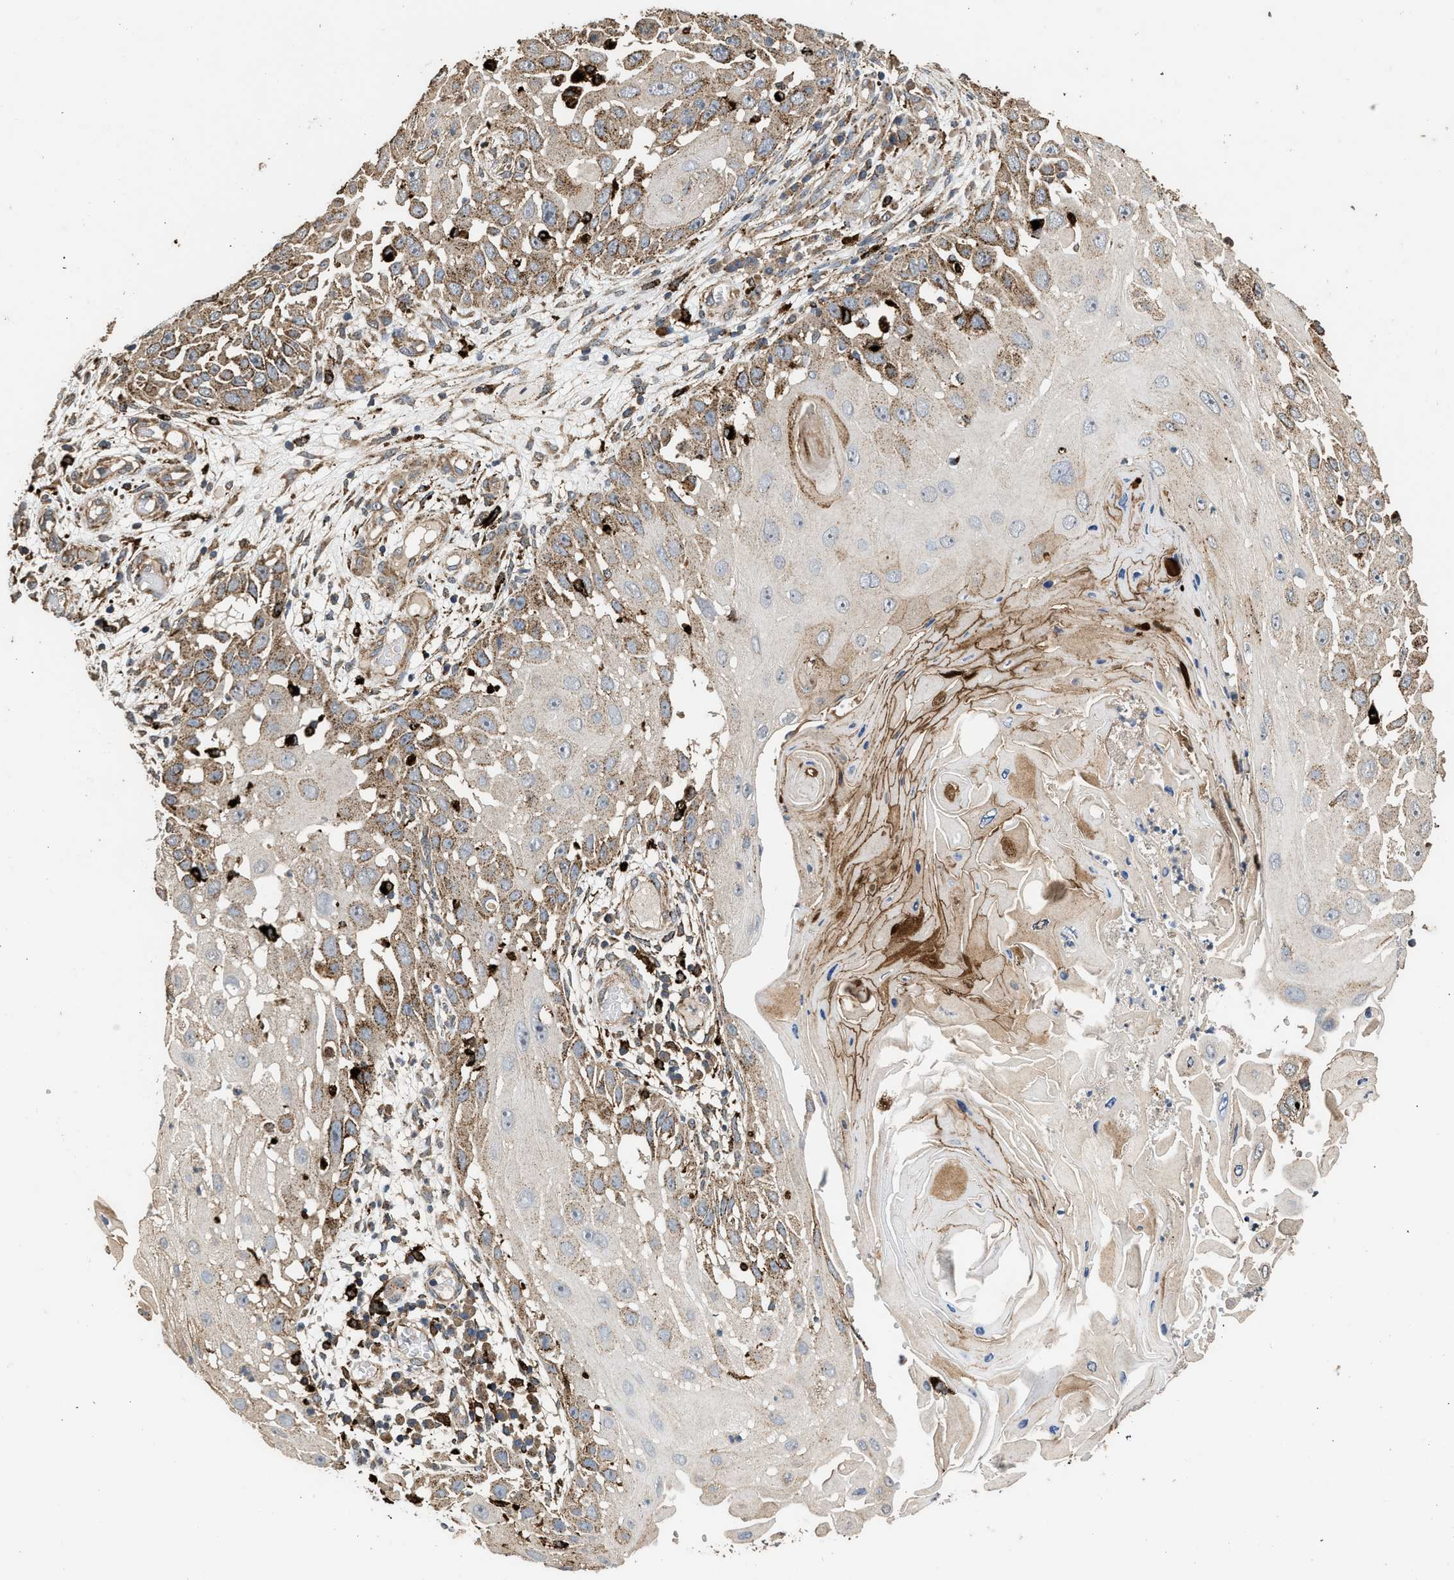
{"staining": {"intensity": "weak", "quantity": ">75%", "location": "cytoplasmic/membranous"}, "tissue": "skin cancer", "cell_type": "Tumor cells", "image_type": "cancer", "snomed": [{"axis": "morphology", "description": "Squamous cell carcinoma, NOS"}, {"axis": "topography", "description": "Skin"}], "caption": "Tumor cells demonstrate weak cytoplasmic/membranous expression in about >75% of cells in skin squamous cell carcinoma.", "gene": "CTSV", "patient": {"sex": "female", "age": 44}}